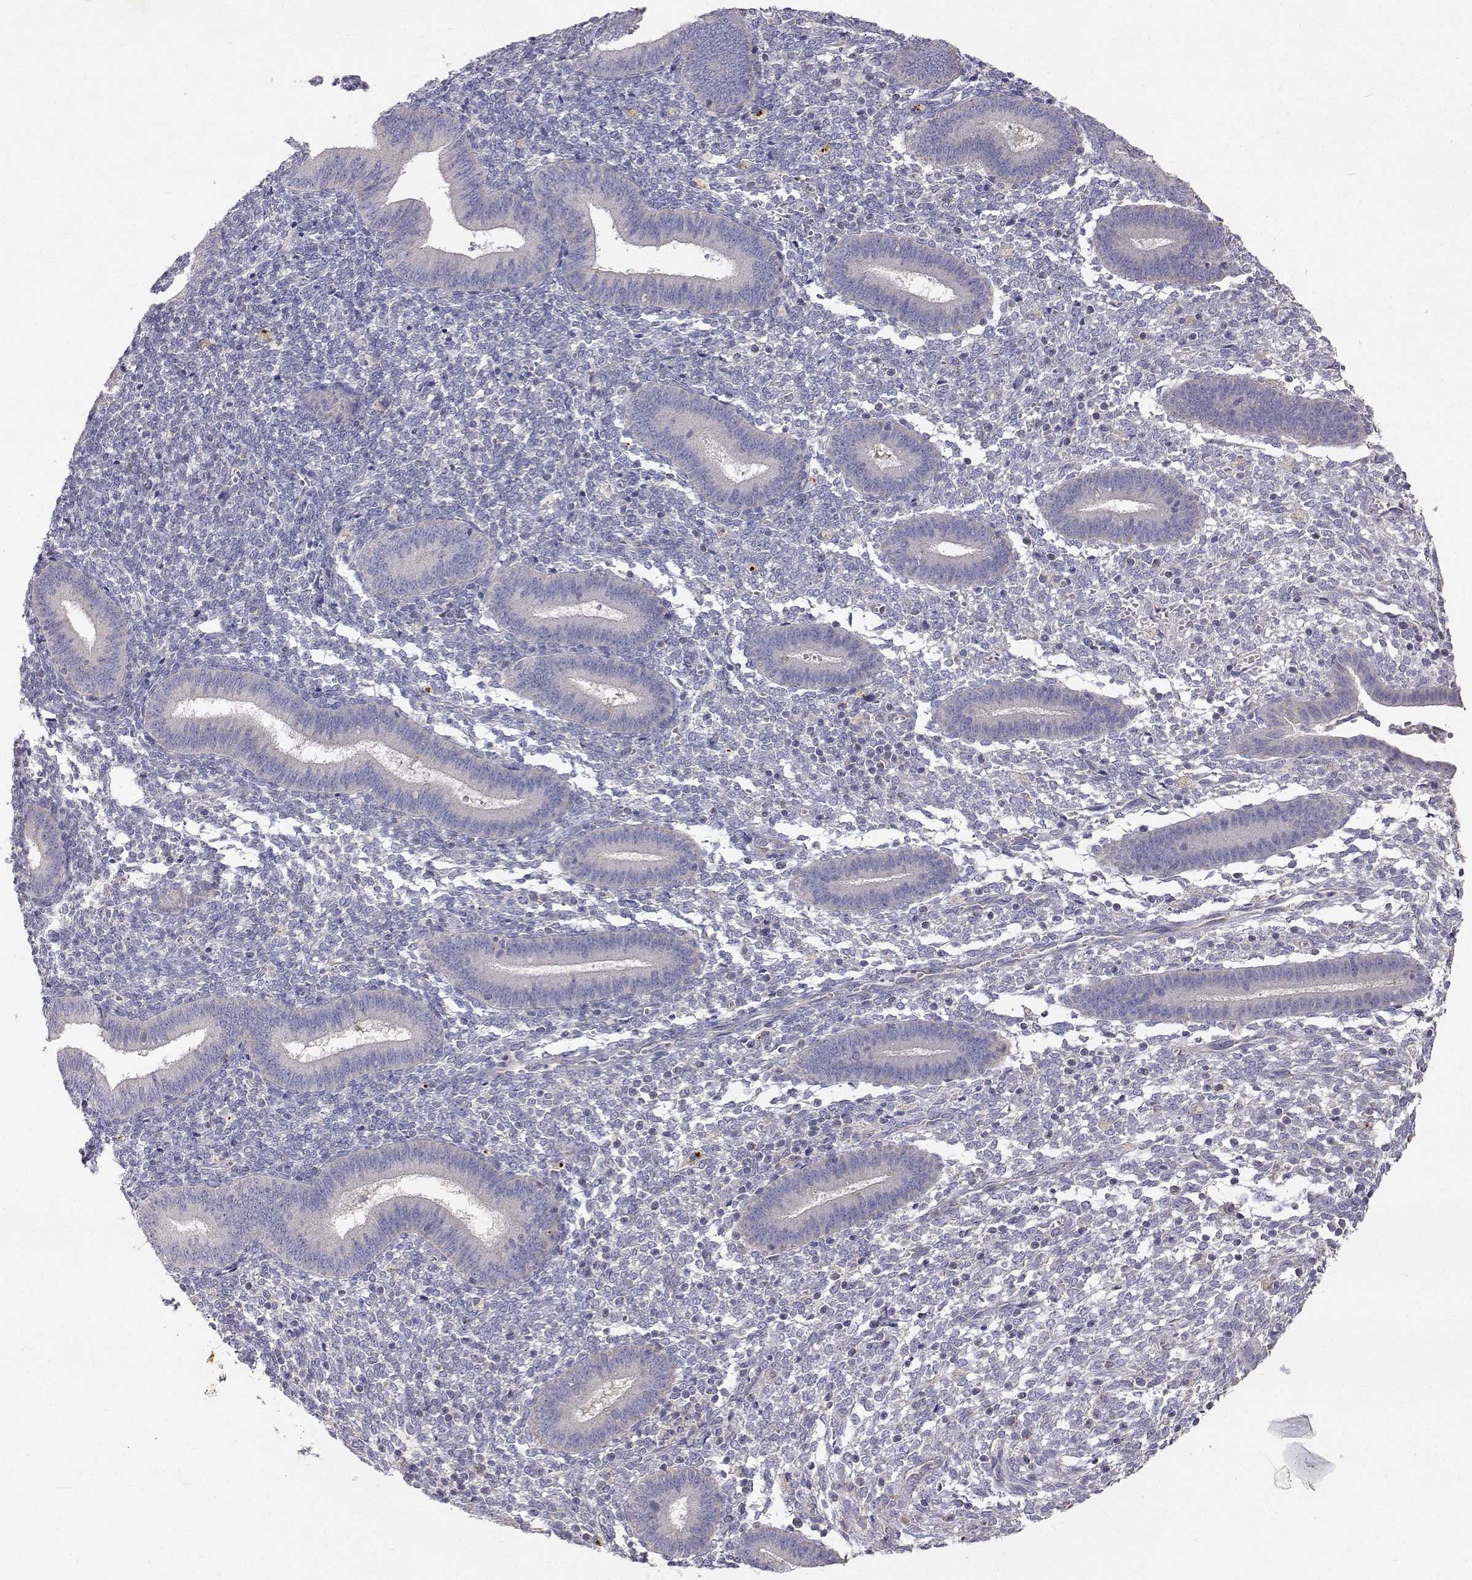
{"staining": {"intensity": "negative", "quantity": "none", "location": "none"}, "tissue": "endometrium", "cell_type": "Cells in endometrial stroma", "image_type": "normal", "snomed": [{"axis": "morphology", "description": "Normal tissue, NOS"}, {"axis": "topography", "description": "Endometrium"}], "caption": "IHC of benign endometrium reveals no expression in cells in endometrial stroma.", "gene": "TRIM60", "patient": {"sex": "female", "age": 25}}